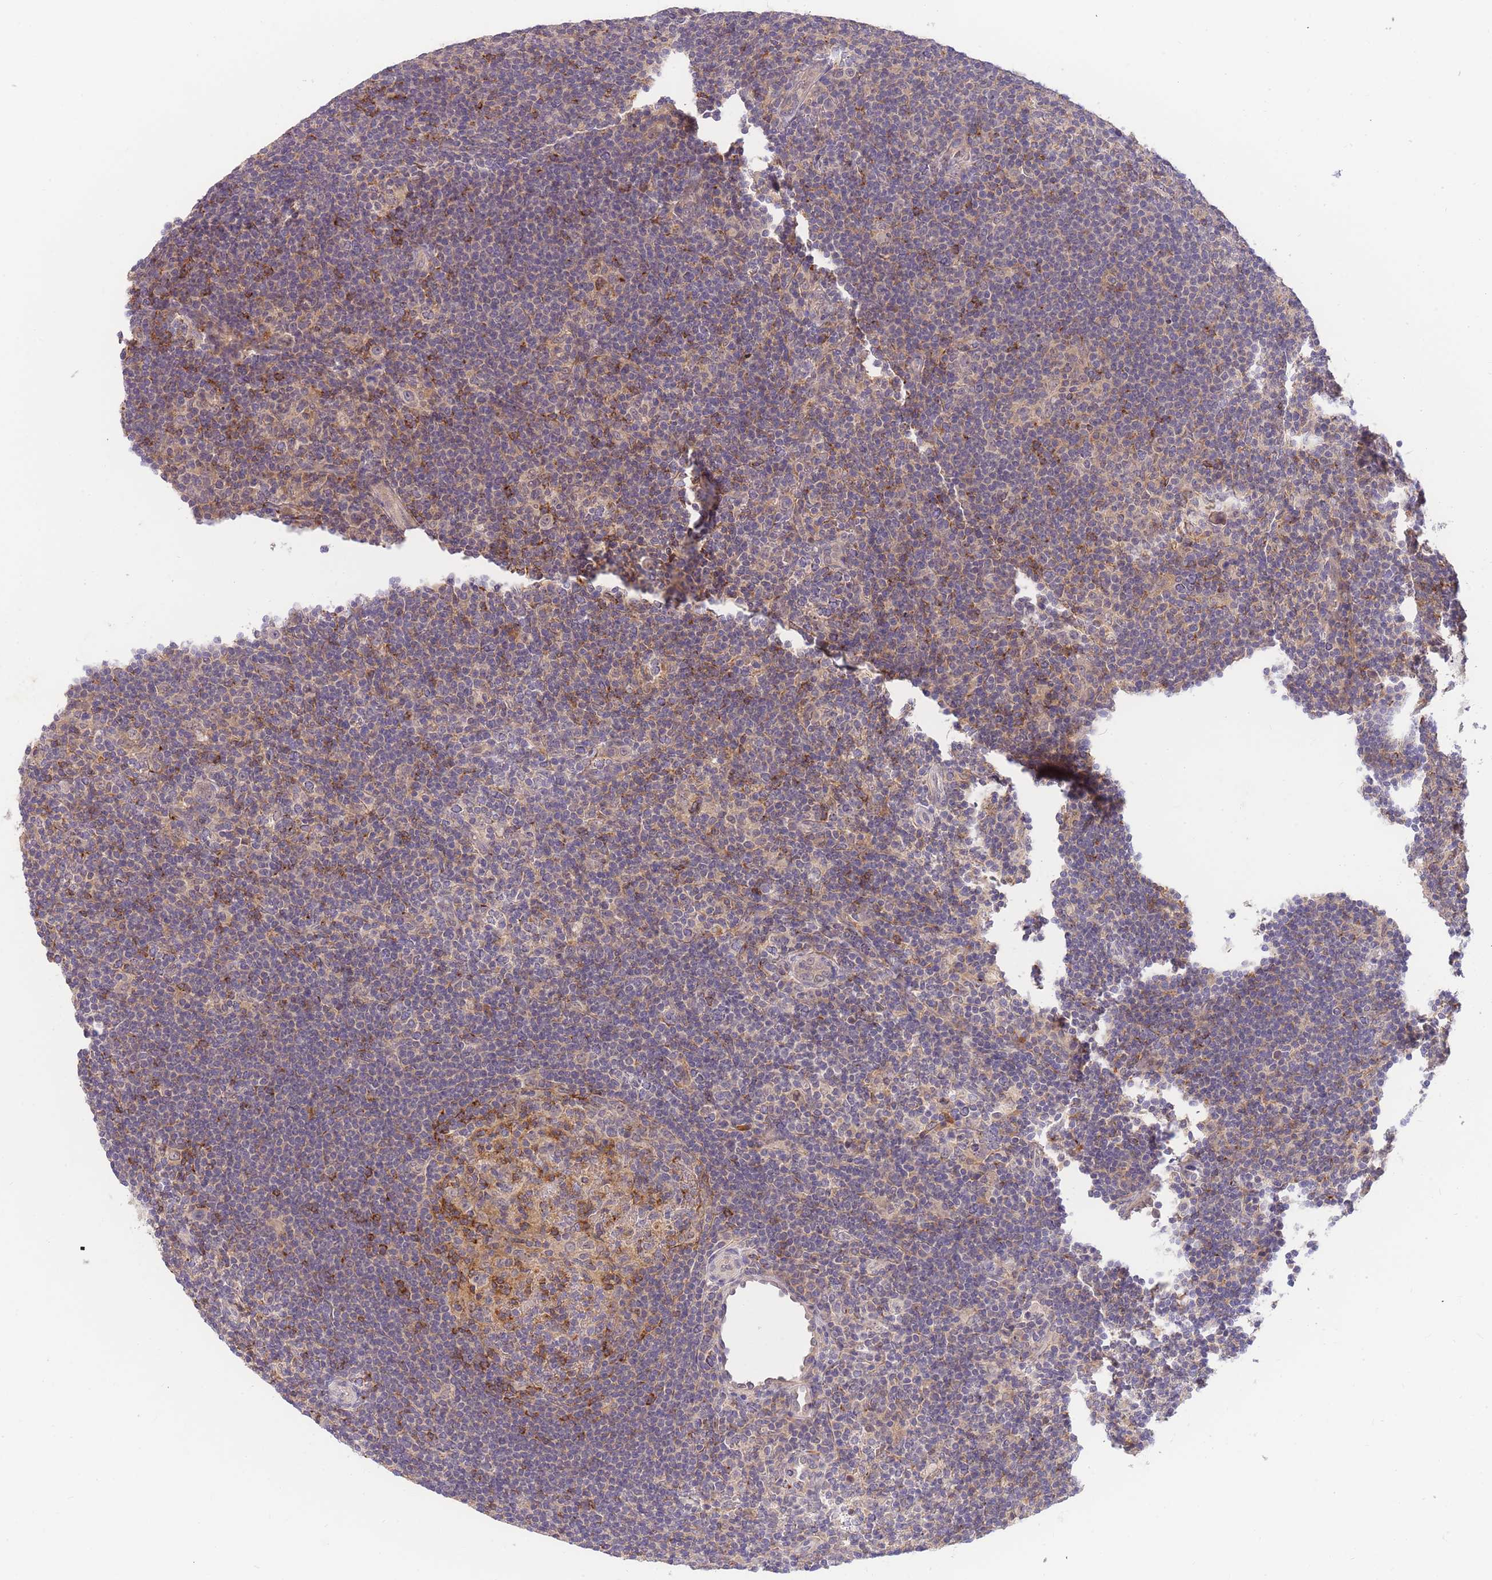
{"staining": {"intensity": "negative", "quantity": "none", "location": "none"}, "tissue": "lymphoma", "cell_type": "Tumor cells", "image_type": "cancer", "snomed": [{"axis": "morphology", "description": "Hodgkin's disease, NOS"}, {"axis": "topography", "description": "Lymph node"}], "caption": "IHC histopathology image of human Hodgkin's disease stained for a protein (brown), which demonstrates no staining in tumor cells. (DAB immunohistochemistry visualized using brightfield microscopy, high magnification).", "gene": "ZNF577", "patient": {"sex": "female", "age": 57}}